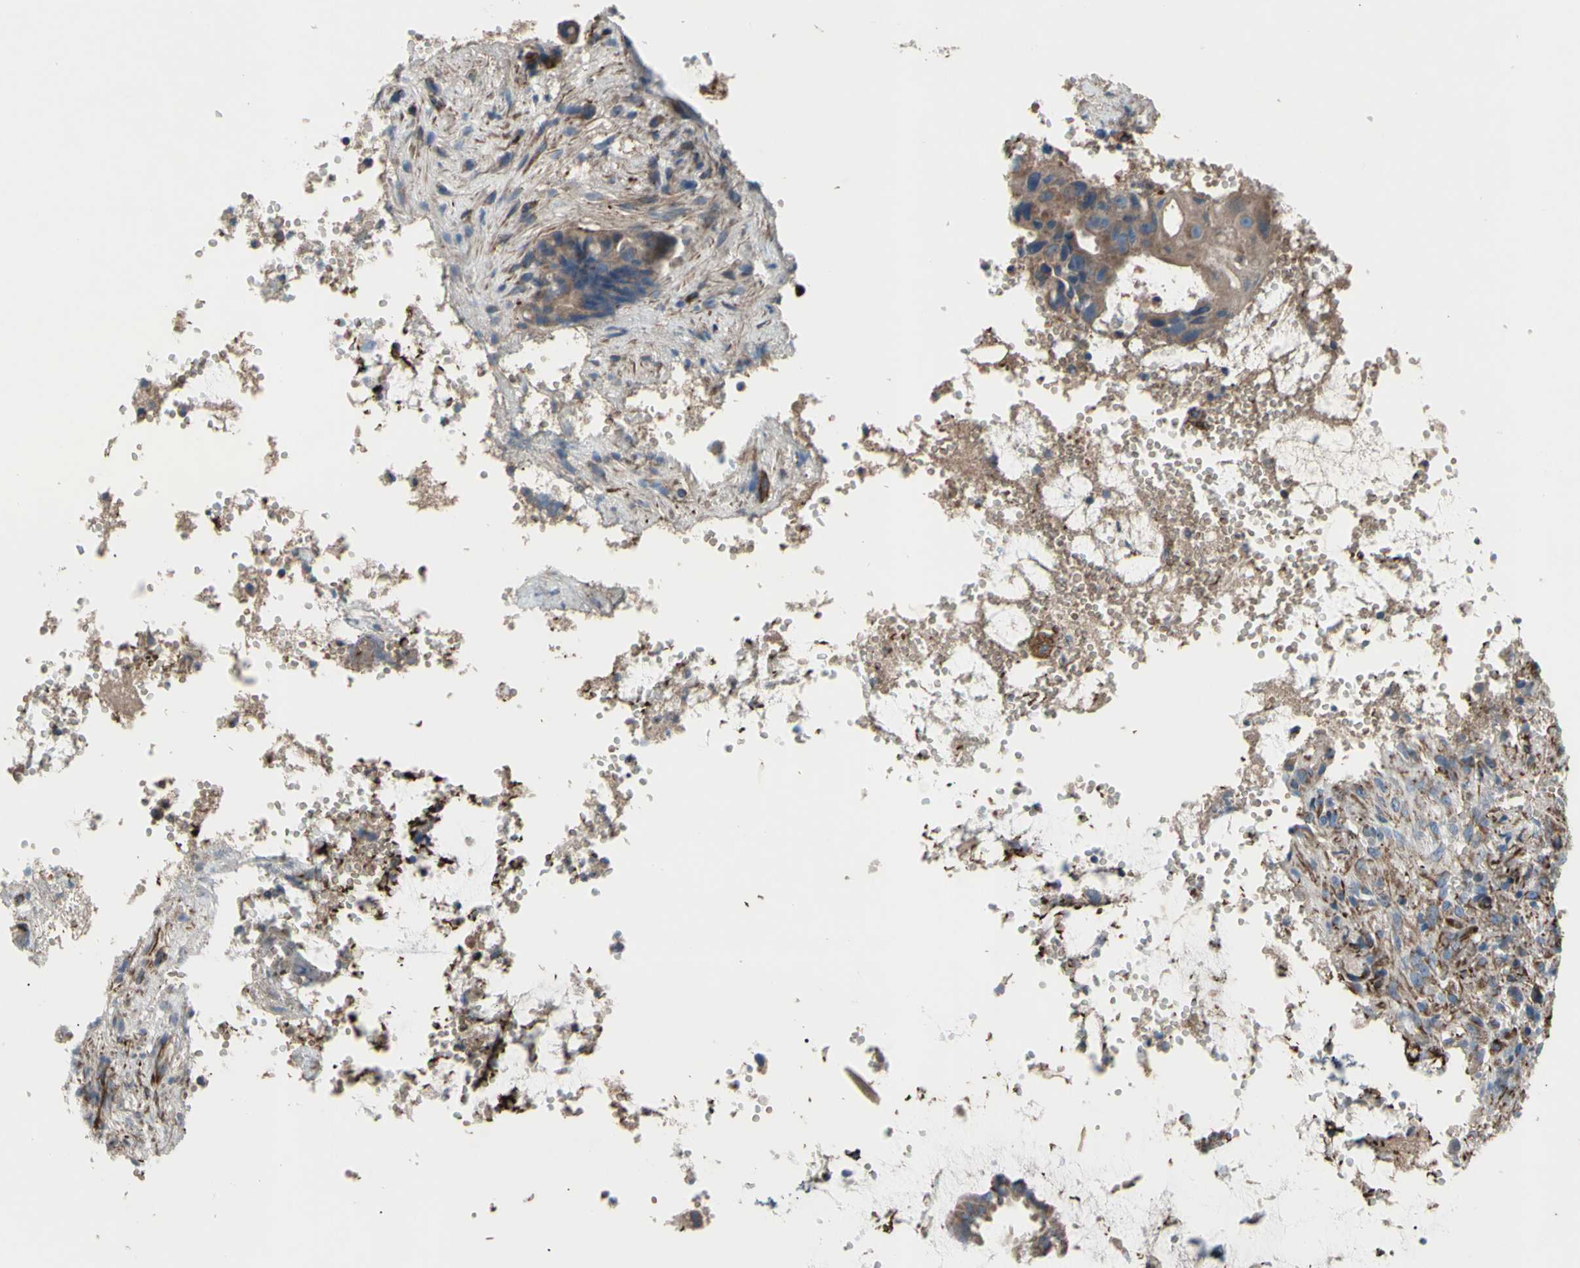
{"staining": {"intensity": "weak", "quantity": ">75%", "location": "cytoplasmic/membranous"}, "tissue": "colorectal cancer", "cell_type": "Tumor cells", "image_type": "cancer", "snomed": [{"axis": "morphology", "description": "Adenocarcinoma, NOS"}, {"axis": "topography", "description": "Colon"}], "caption": "Human colorectal adenocarcinoma stained with a brown dye shows weak cytoplasmic/membranous positive expression in about >75% of tumor cells.", "gene": "EMC7", "patient": {"sex": "female", "age": 57}}